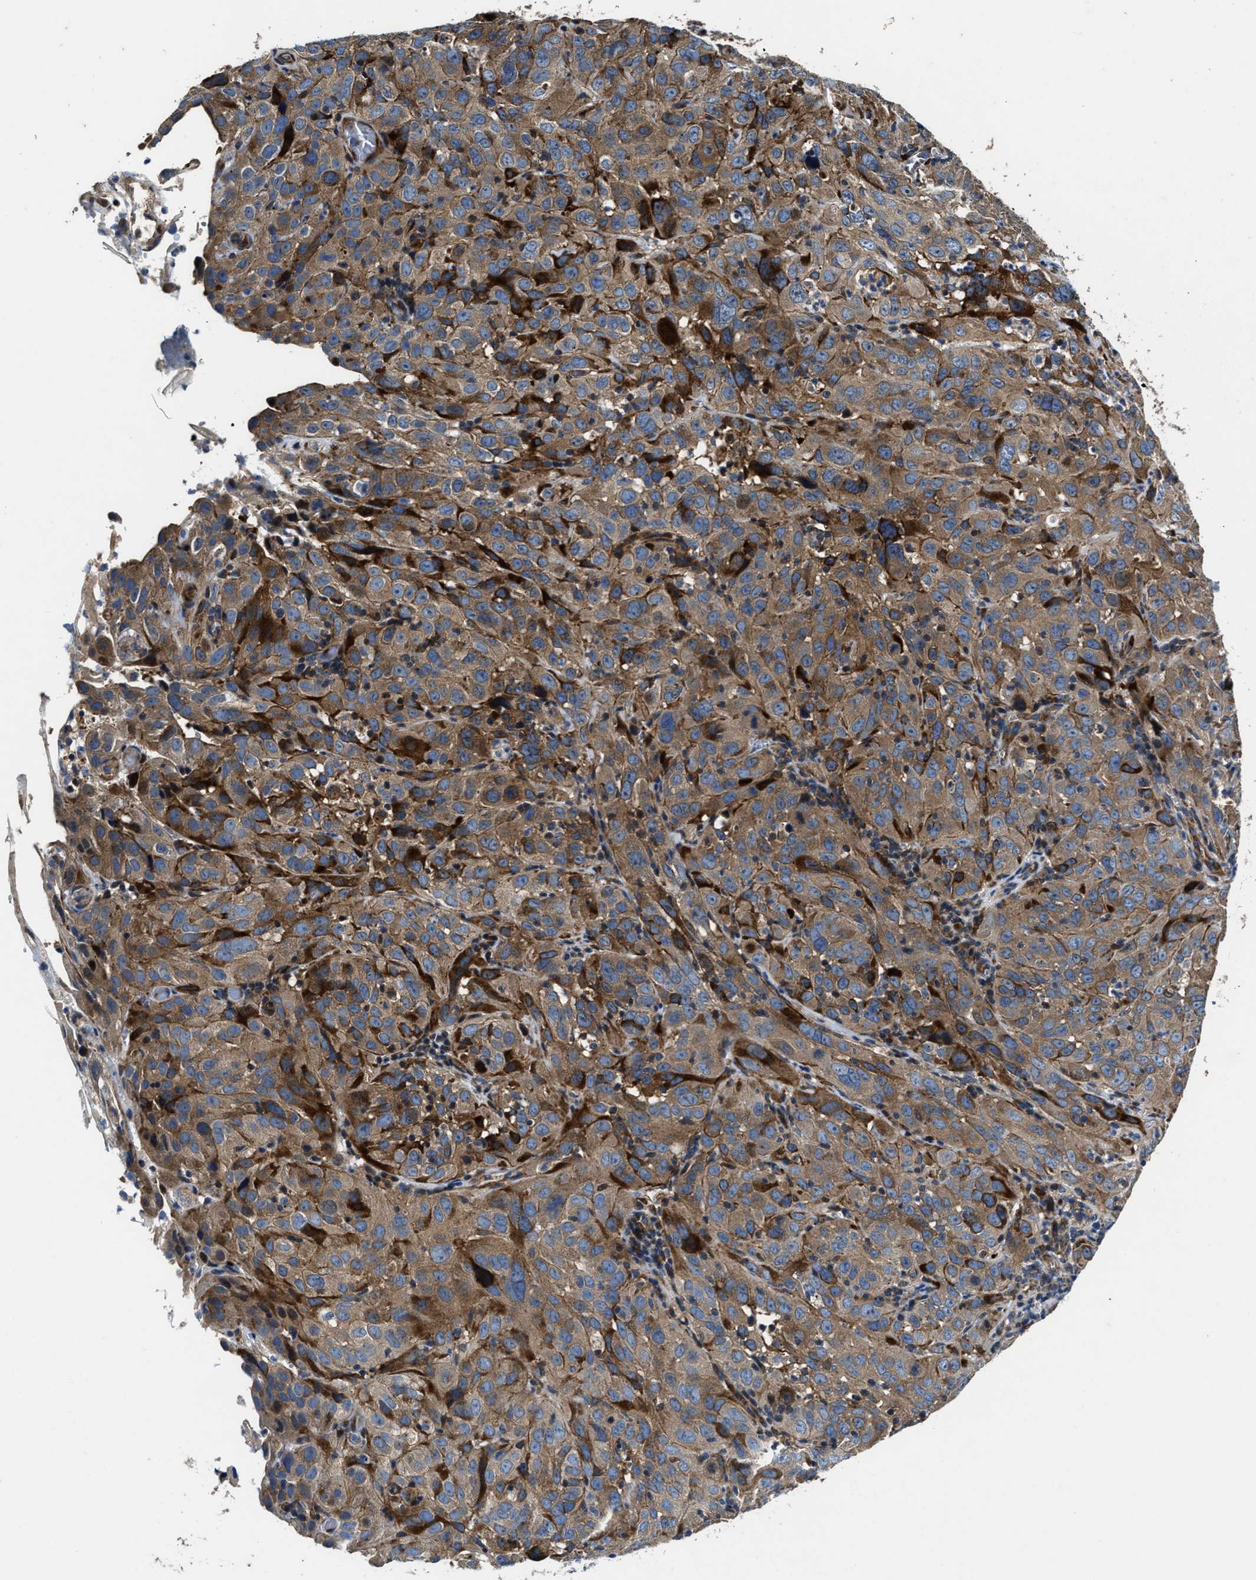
{"staining": {"intensity": "weak", "quantity": ">75%", "location": "cytoplasmic/membranous"}, "tissue": "cervical cancer", "cell_type": "Tumor cells", "image_type": "cancer", "snomed": [{"axis": "morphology", "description": "Squamous cell carcinoma, NOS"}, {"axis": "topography", "description": "Cervix"}], "caption": "Immunohistochemical staining of human cervical cancer (squamous cell carcinoma) displays low levels of weak cytoplasmic/membranous protein positivity in approximately >75% of tumor cells.", "gene": "PTAR1", "patient": {"sex": "female", "age": 32}}